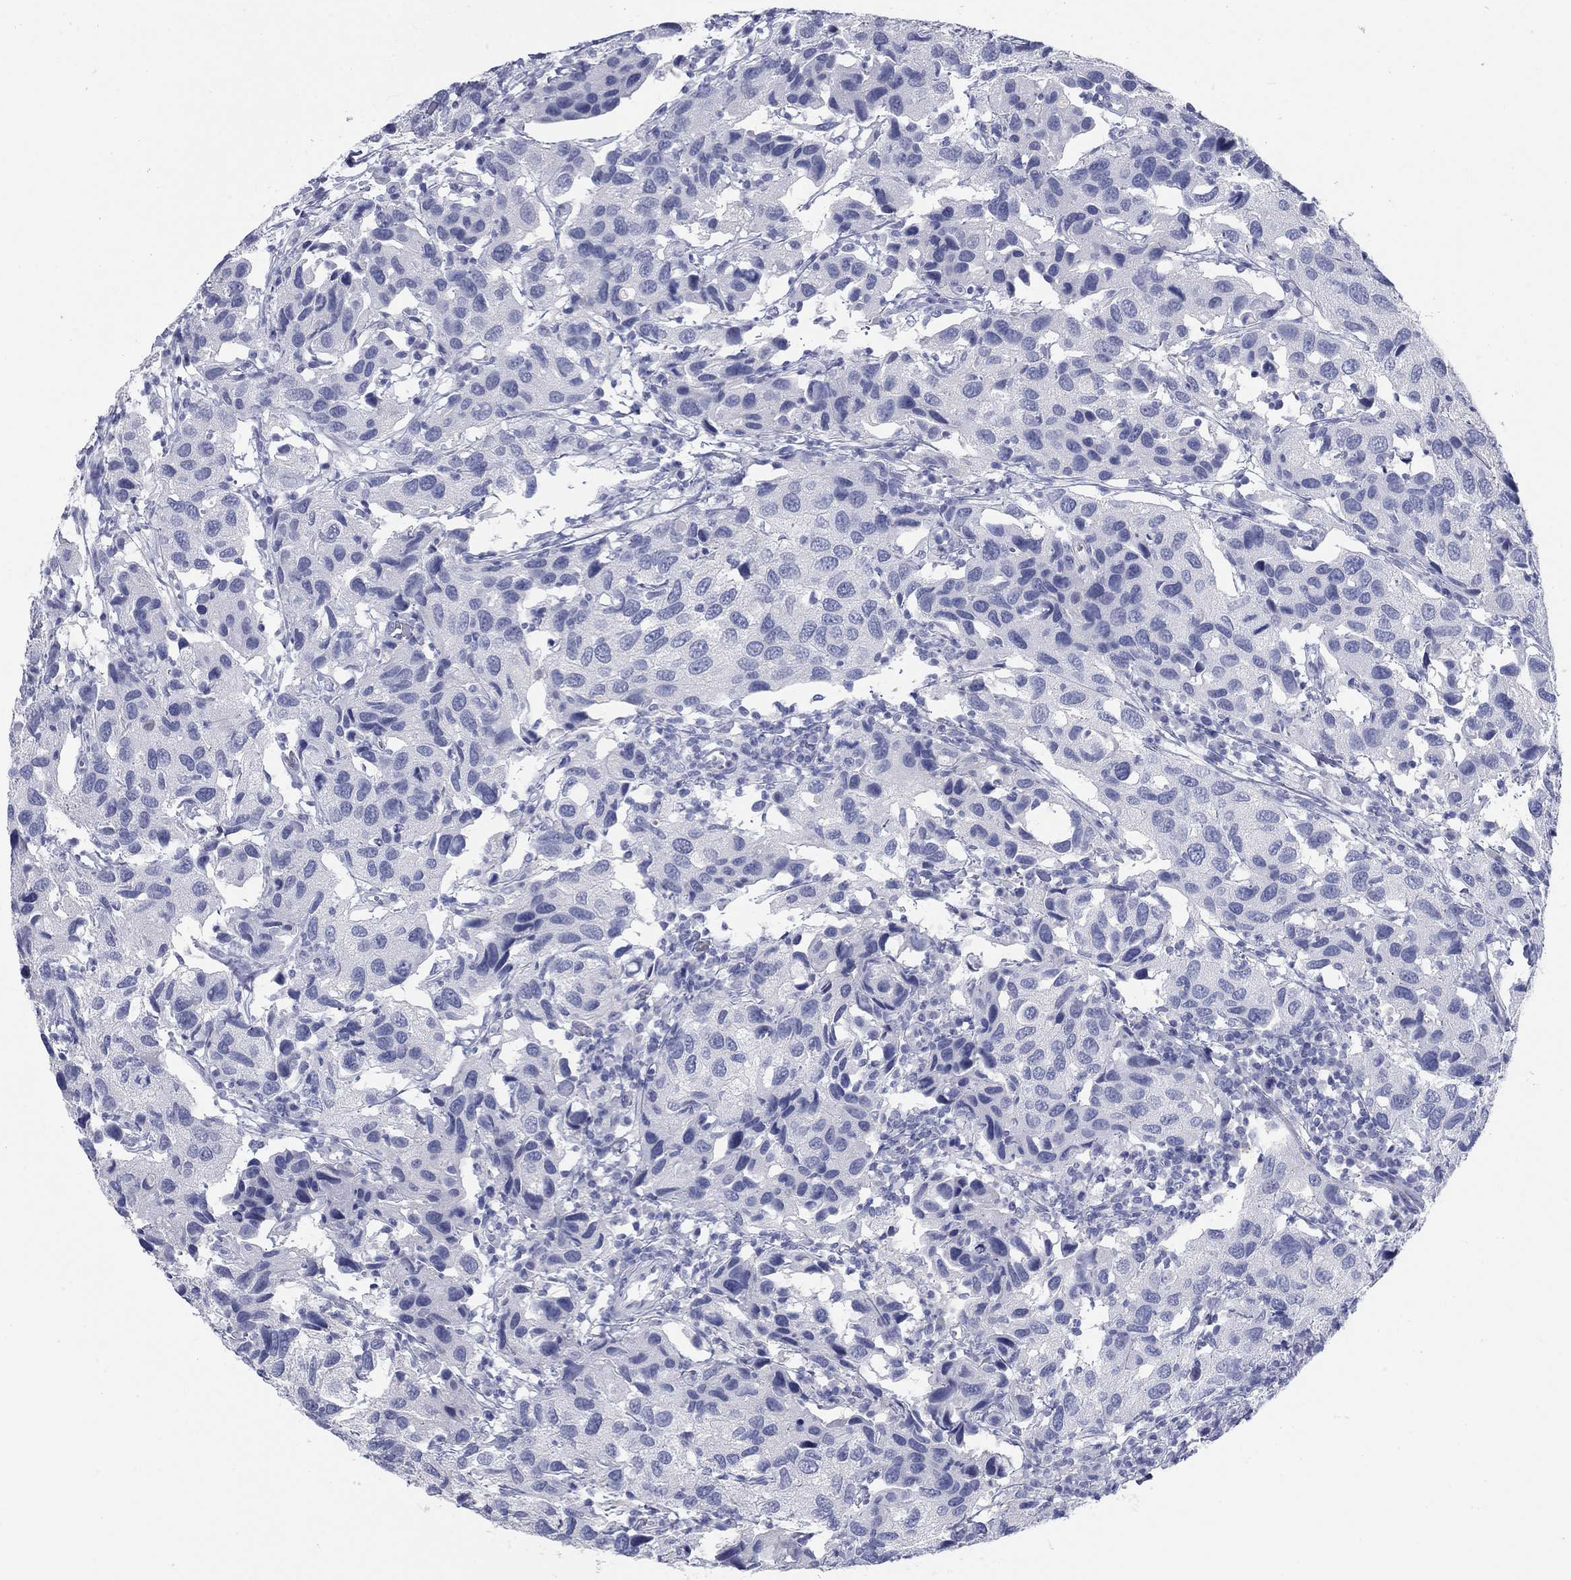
{"staining": {"intensity": "negative", "quantity": "none", "location": "none"}, "tissue": "urothelial cancer", "cell_type": "Tumor cells", "image_type": "cancer", "snomed": [{"axis": "morphology", "description": "Urothelial carcinoma, High grade"}, {"axis": "topography", "description": "Urinary bladder"}], "caption": "Tumor cells show no significant expression in urothelial cancer.", "gene": "ATP6V1G2", "patient": {"sex": "male", "age": 79}}